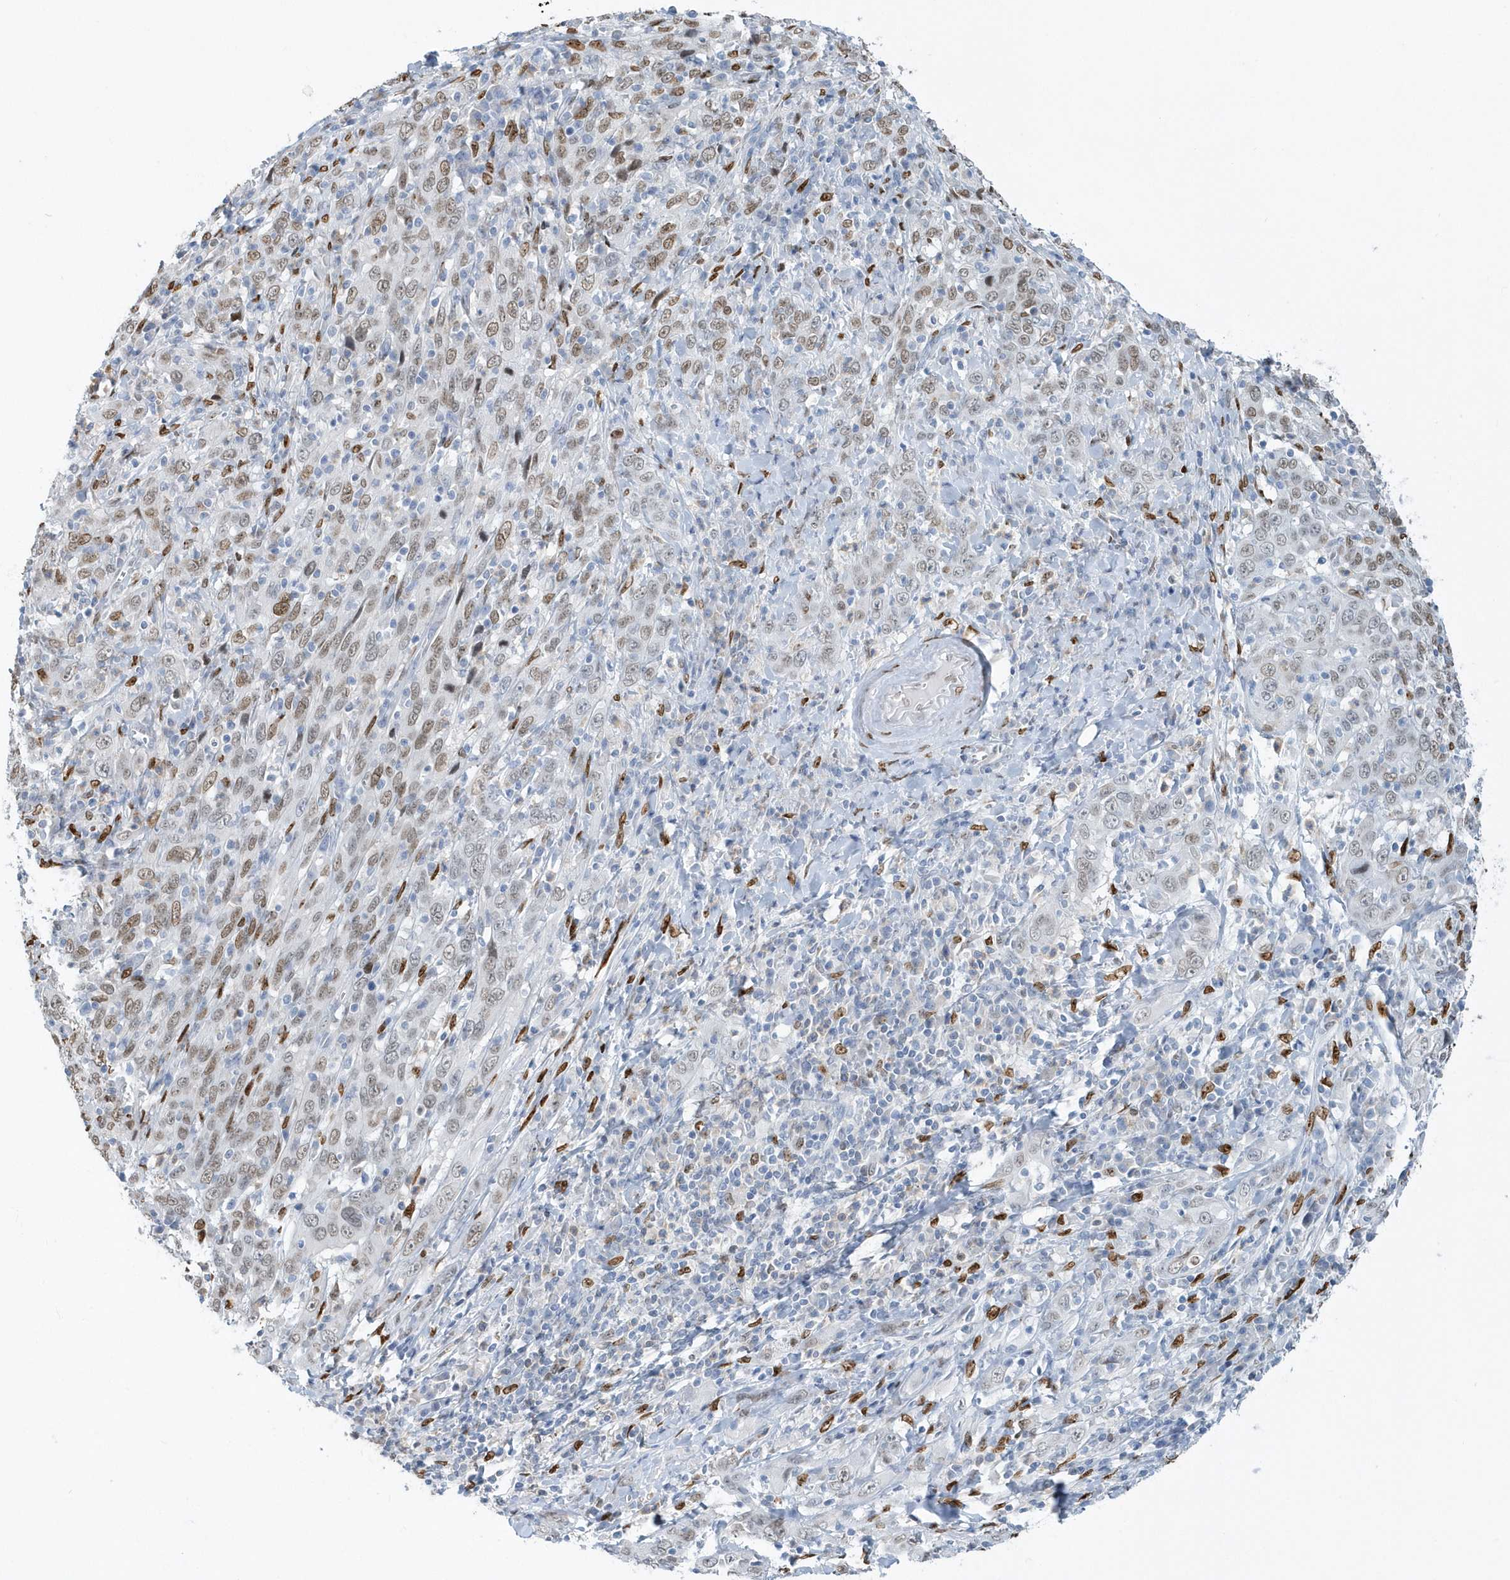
{"staining": {"intensity": "moderate", "quantity": "25%-75%", "location": "nuclear"}, "tissue": "cervical cancer", "cell_type": "Tumor cells", "image_type": "cancer", "snomed": [{"axis": "morphology", "description": "Squamous cell carcinoma, NOS"}, {"axis": "topography", "description": "Cervix"}], "caption": "Immunohistochemistry (IHC) image of neoplastic tissue: human cervical cancer stained using immunohistochemistry (IHC) shows medium levels of moderate protein expression localized specifically in the nuclear of tumor cells, appearing as a nuclear brown color.", "gene": "MACROH2A2", "patient": {"sex": "female", "age": 46}}